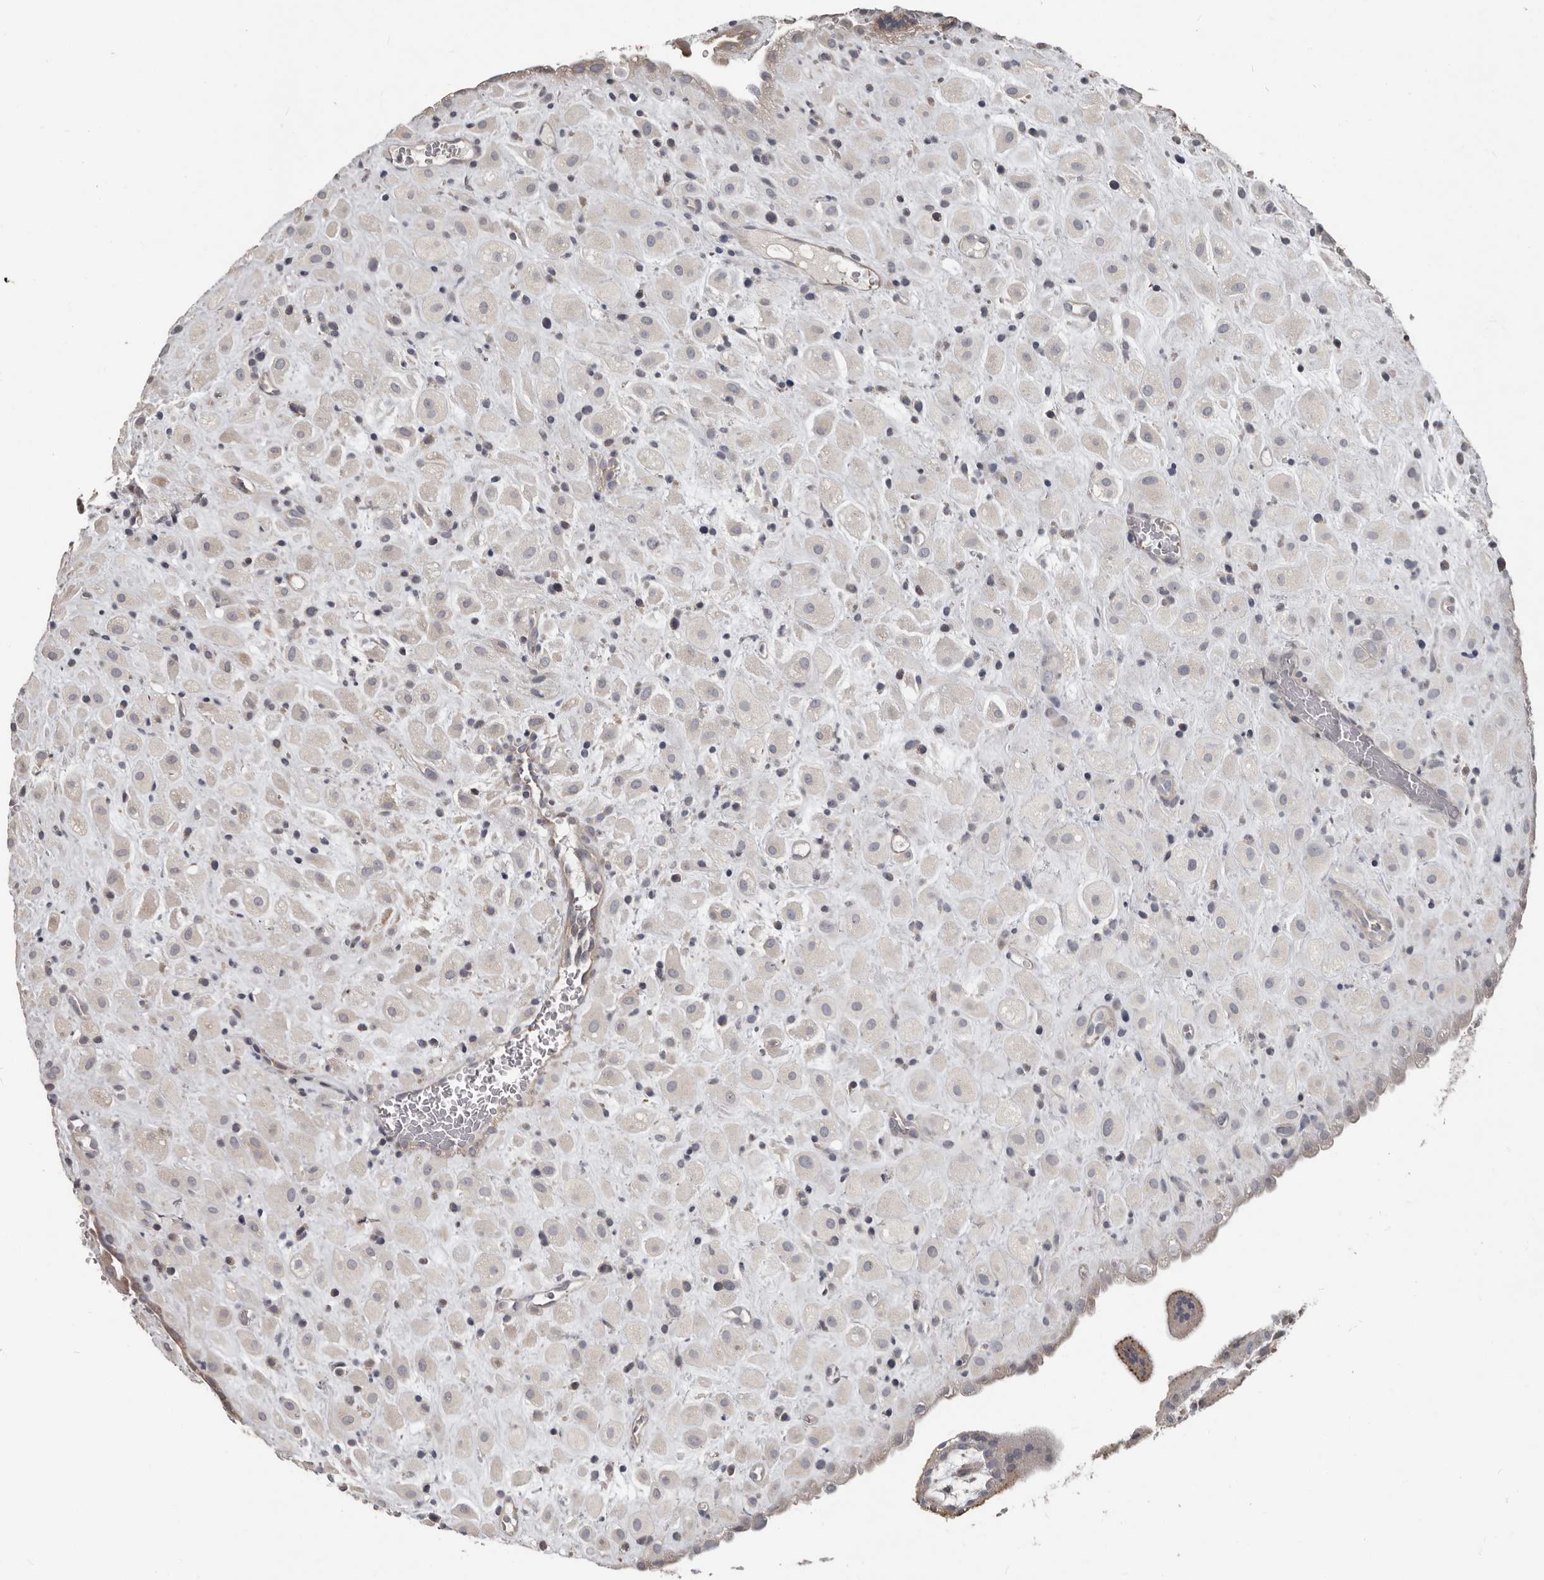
{"staining": {"intensity": "negative", "quantity": "none", "location": "none"}, "tissue": "placenta", "cell_type": "Decidual cells", "image_type": "normal", "snomed": [{"axis": "morphology", "description": "Normal tissue, NOS"}, {"axis": "topography", "description": "Placenta"}], "caption": "A high-resolution micrograph shows IHC staining of unremarkable placenta, which reveals no significant staining in decidual cells. (IHC, brightfield microscopy, high magnification).", "gene": "CA6", "patient": {"sex": "female", "age": 35}}